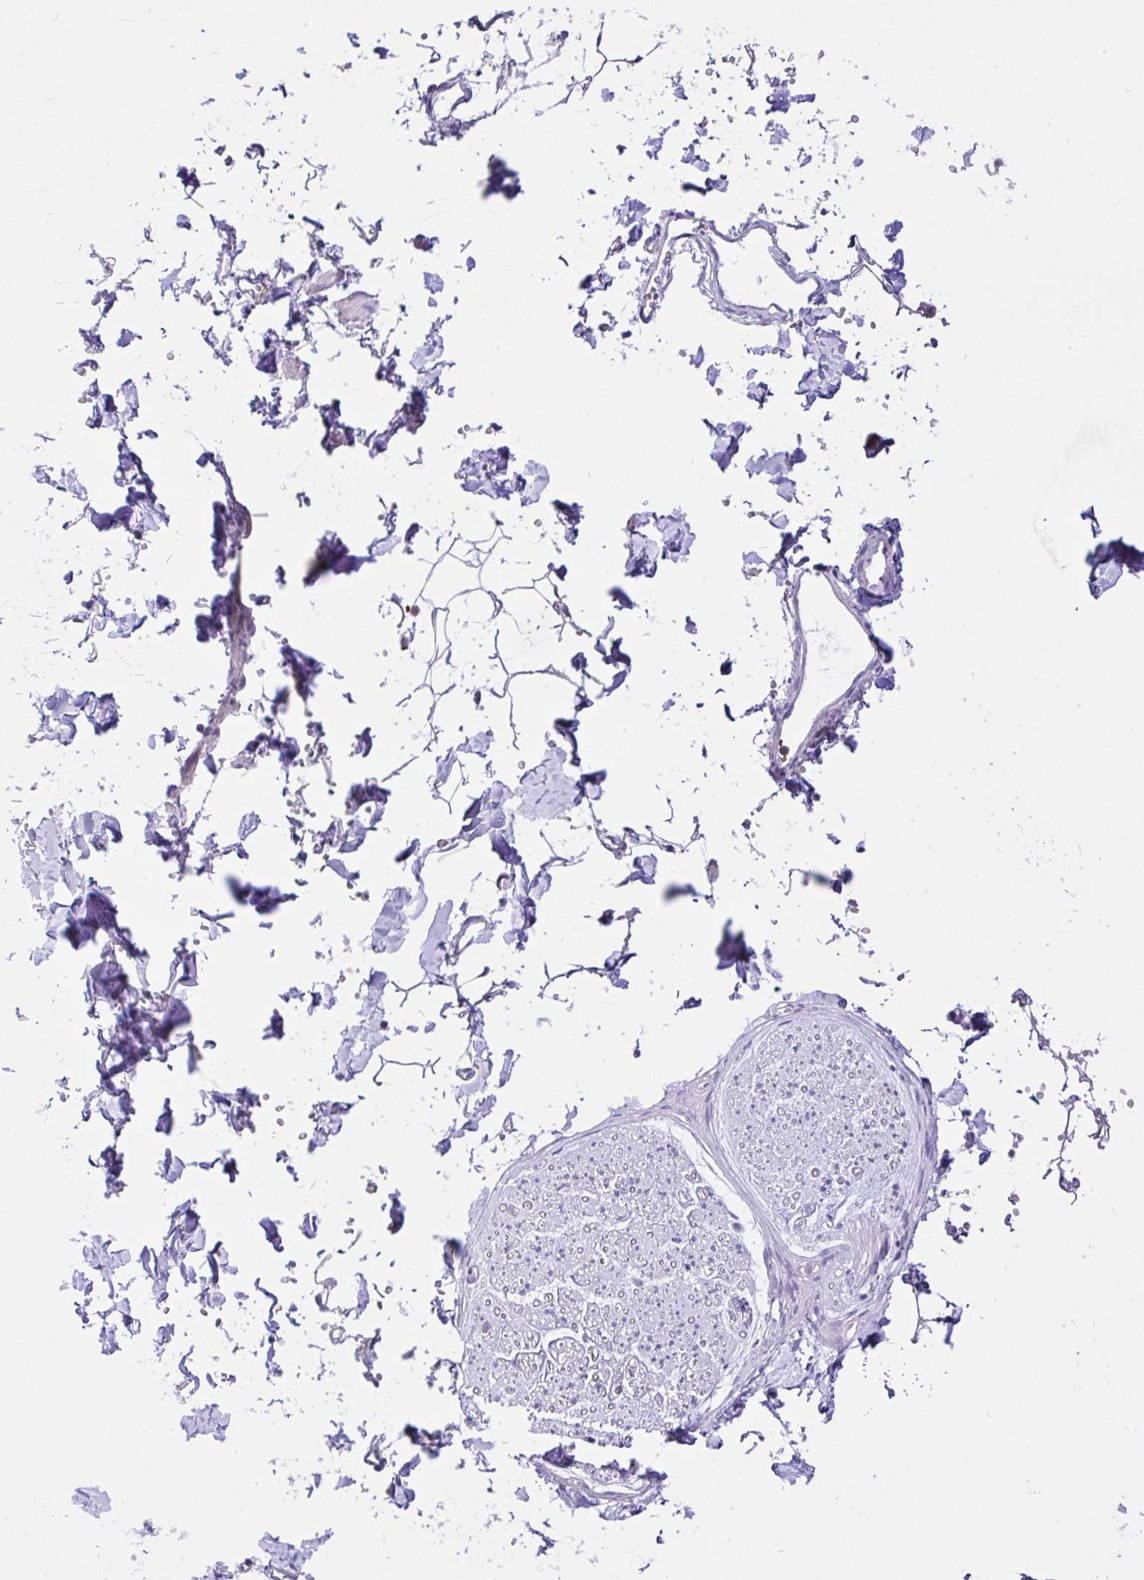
{"staining": {"intensity": "negative", "quantity": "none", "location": "none"}, "tissue": "adipose tissue", "cell_type": "Adipocytes", "image_type": "normal", "snomed": [{"axis": "morphology", "description": "Normal tissue, NOS"}, {"axis": "topography", "description": "Cartilage tissue"}, {"axis": "topography", "description": "Bronchus"}, {"axis": "topography", "description": "Peripheral nerve tissue"}], "caption": "Immunohistochemistry image of unremarkable human adipose tissue stained for a protein (brown), which demonstrates no staining in adipocytes.", "gene": "CCDC142", "patient": {"sex": "female", "age": 59}}